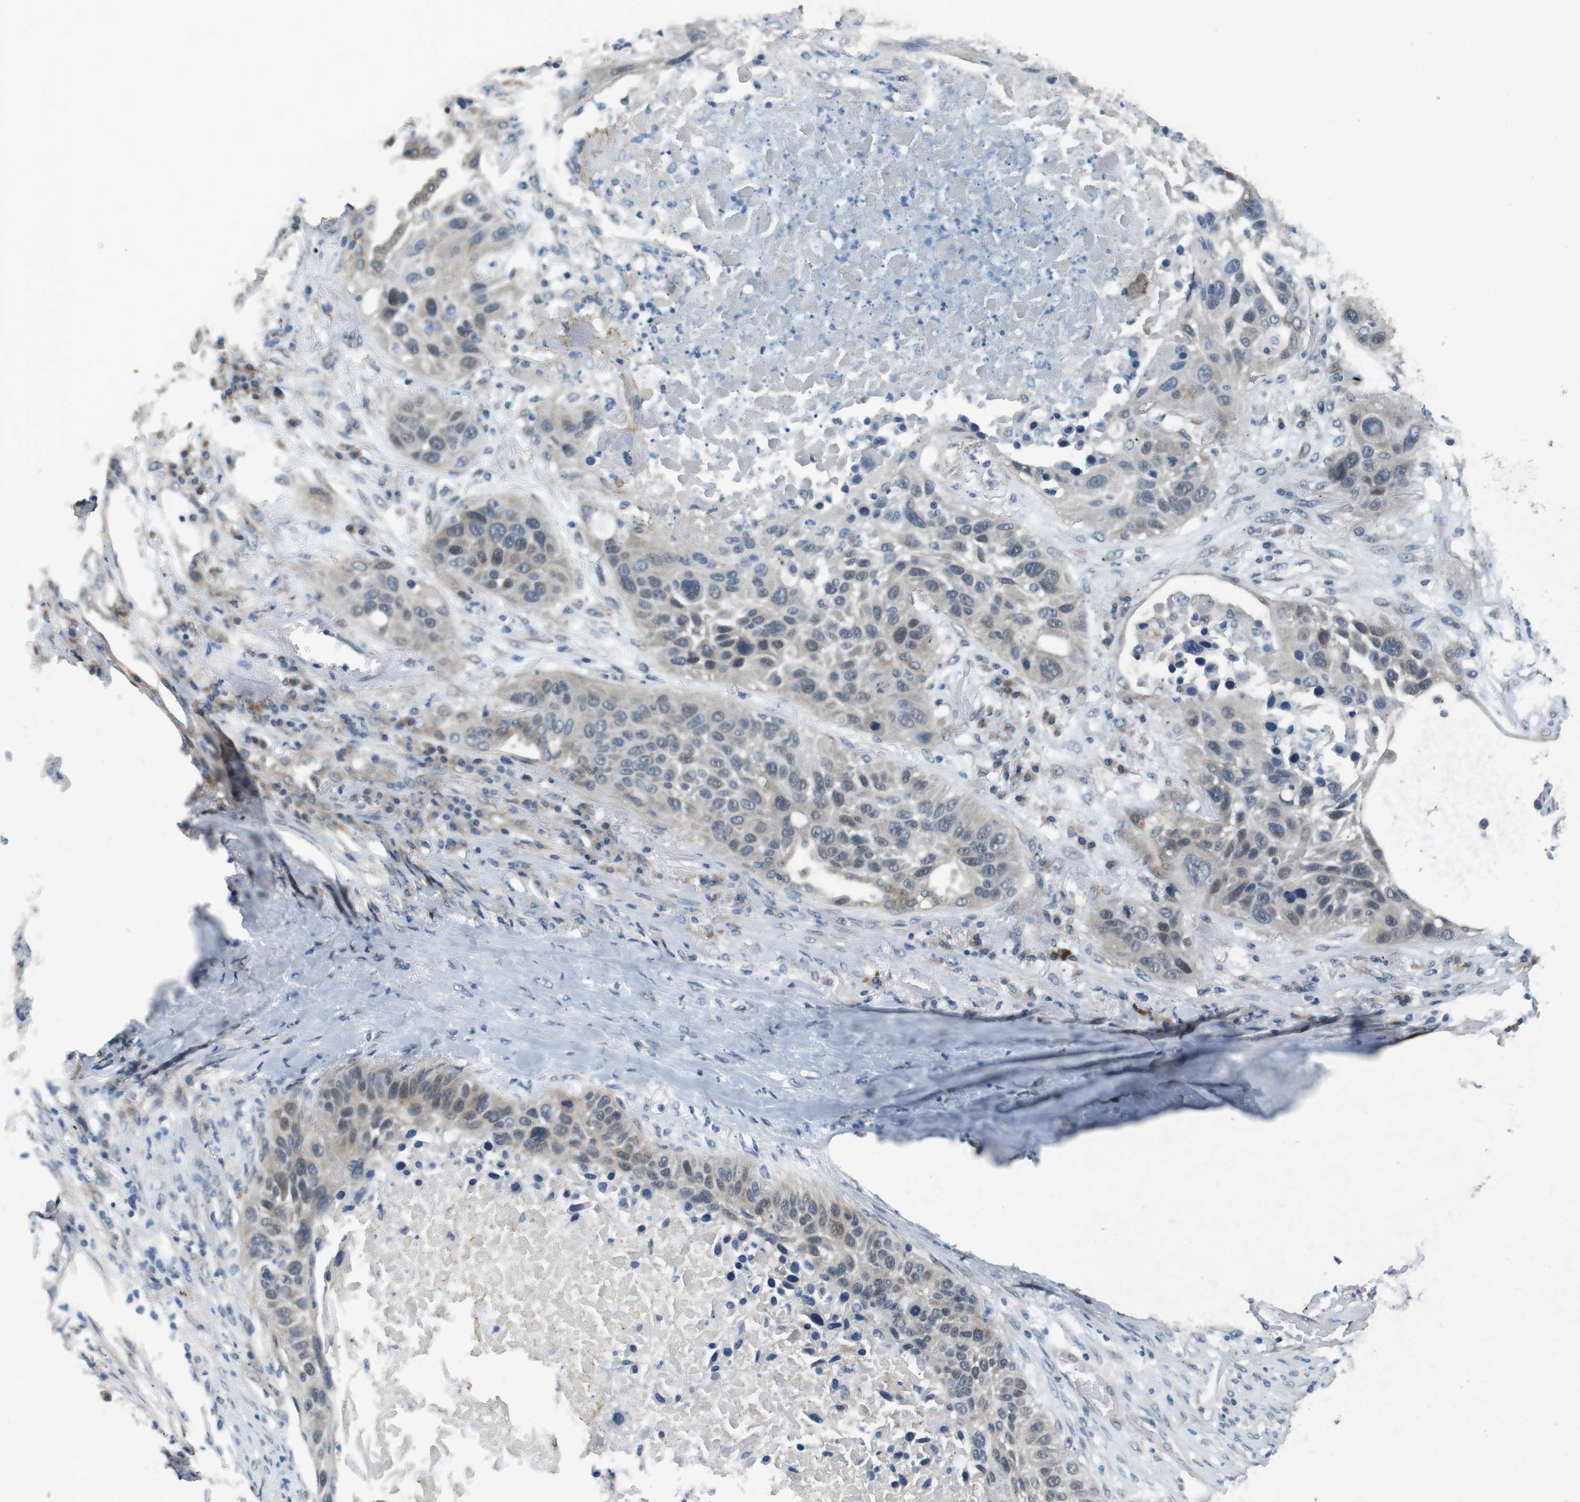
{"staining": {"intensity": "weak", "quantity": "25%-75%", "location": "cytoplasmic/membranous,nuclear"}, "tissue": "lung cancer", "cell_type": "Tumor cells", "image_type": "cancer", "snomed": [{"axis": "morphology", "description": "Squamous cell carcinoma, NOS"}, {"axis": "topography", "description": "Lung"}], "caption": "Lung cancer (squamous cell carcinoma) stained for a protein (brown) exhibits weak cytoplasmic/membranous and nuclear positive positivity in about 25%-75% of tumor cells.", "gene": "CLDN7", "patient": {"sex": "male", "age": 57}}